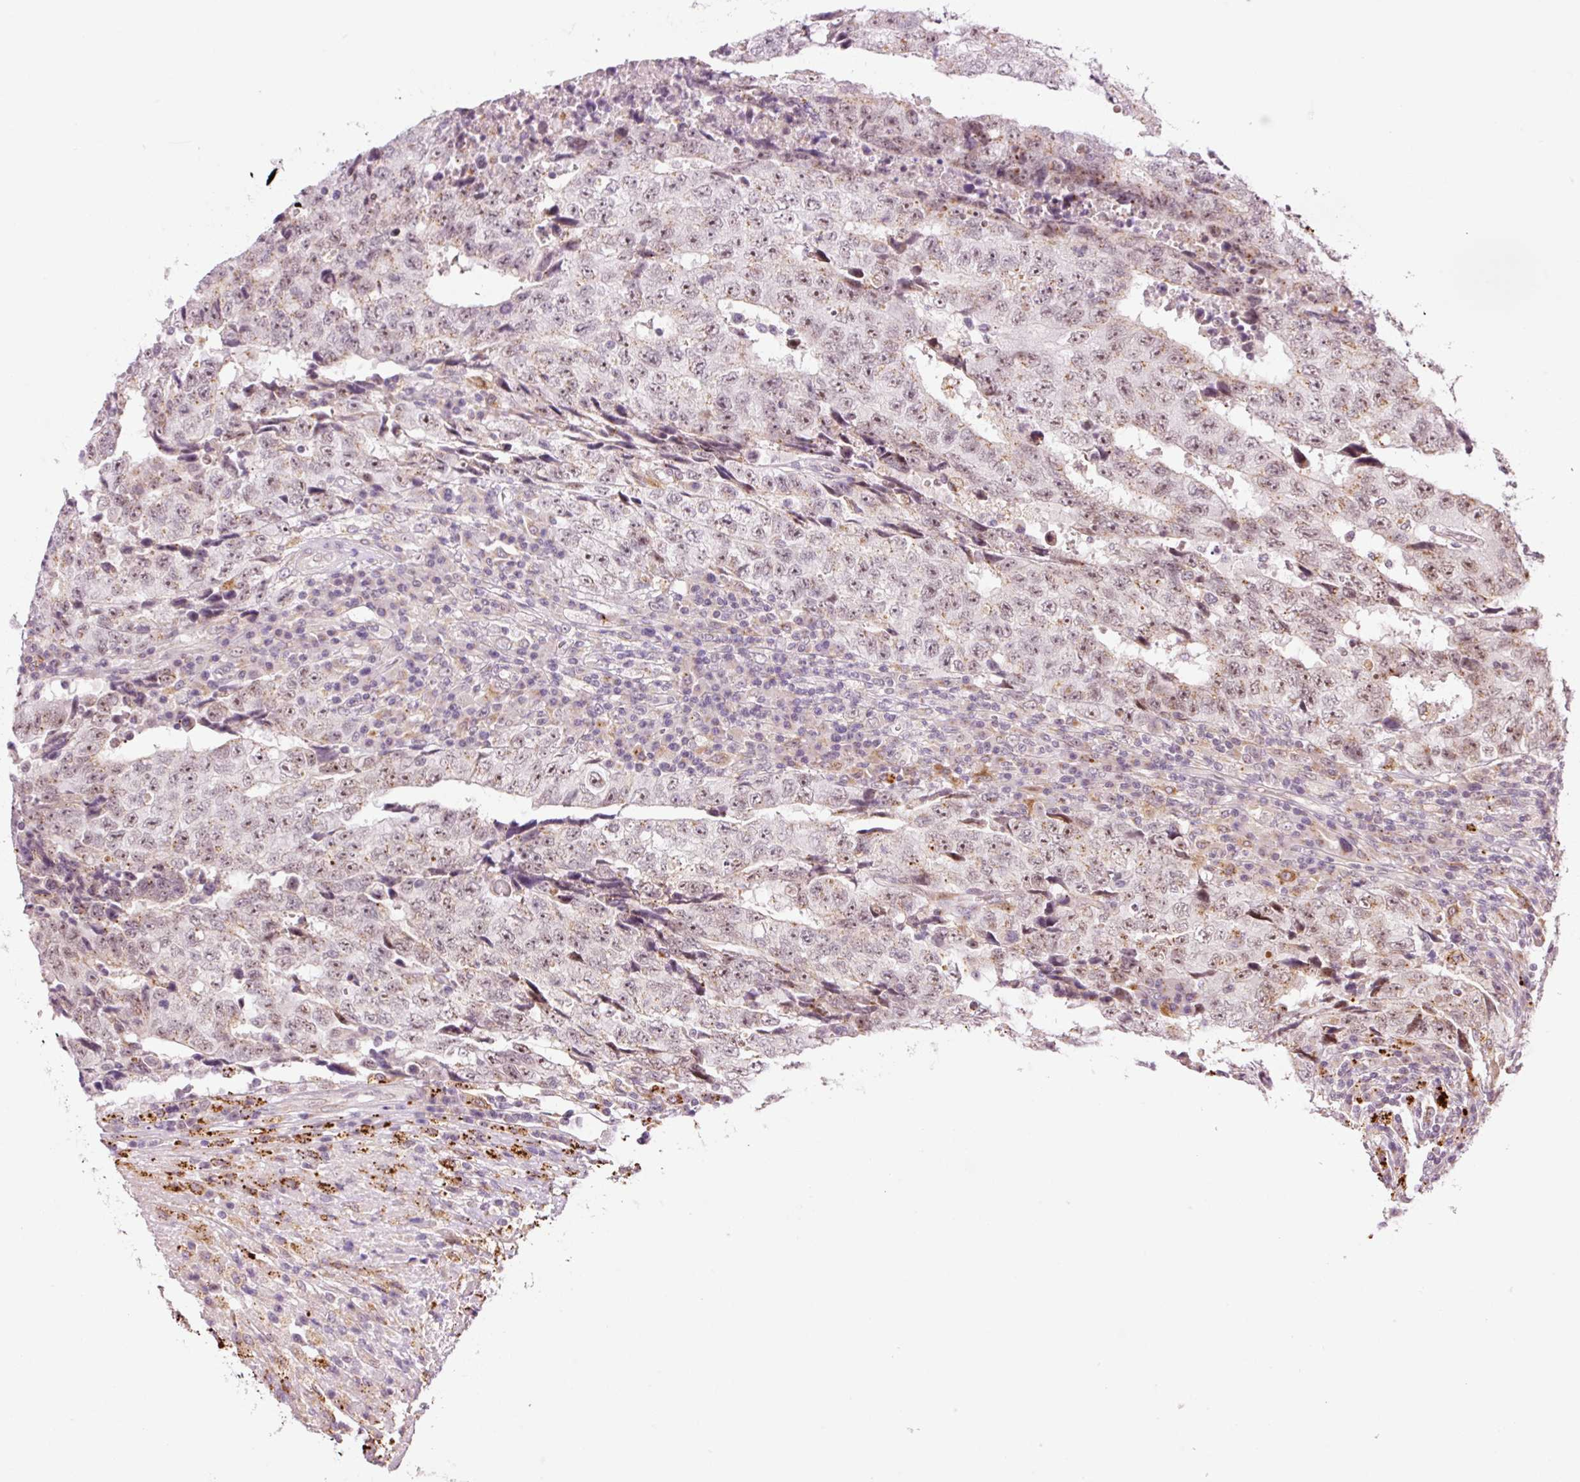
{"staining": {"intensity": "moderate", "quantity": "25%-75%", "location": "cytoplasmic/membranous,nuclear"}, "tissue": "testis cancer", "cell_type": "Tumor cells", "image_type": "cancer", "snomed": [{"axis": "morphology", "description": "Necrosis, NOS"}, {"axis": "morphology", "description": "Carcinoma, Embryonal, NOS"}, {"axis": "topography", "description": "Testis"}], "caption": "The image shows staining of testis cancer, revealing moderate cytoplasmic/membranous and nuclear protein expression (brown color) within tumor cells.", "gene": "ZNF639", "patient": {"sex": "male", "age": 19}}